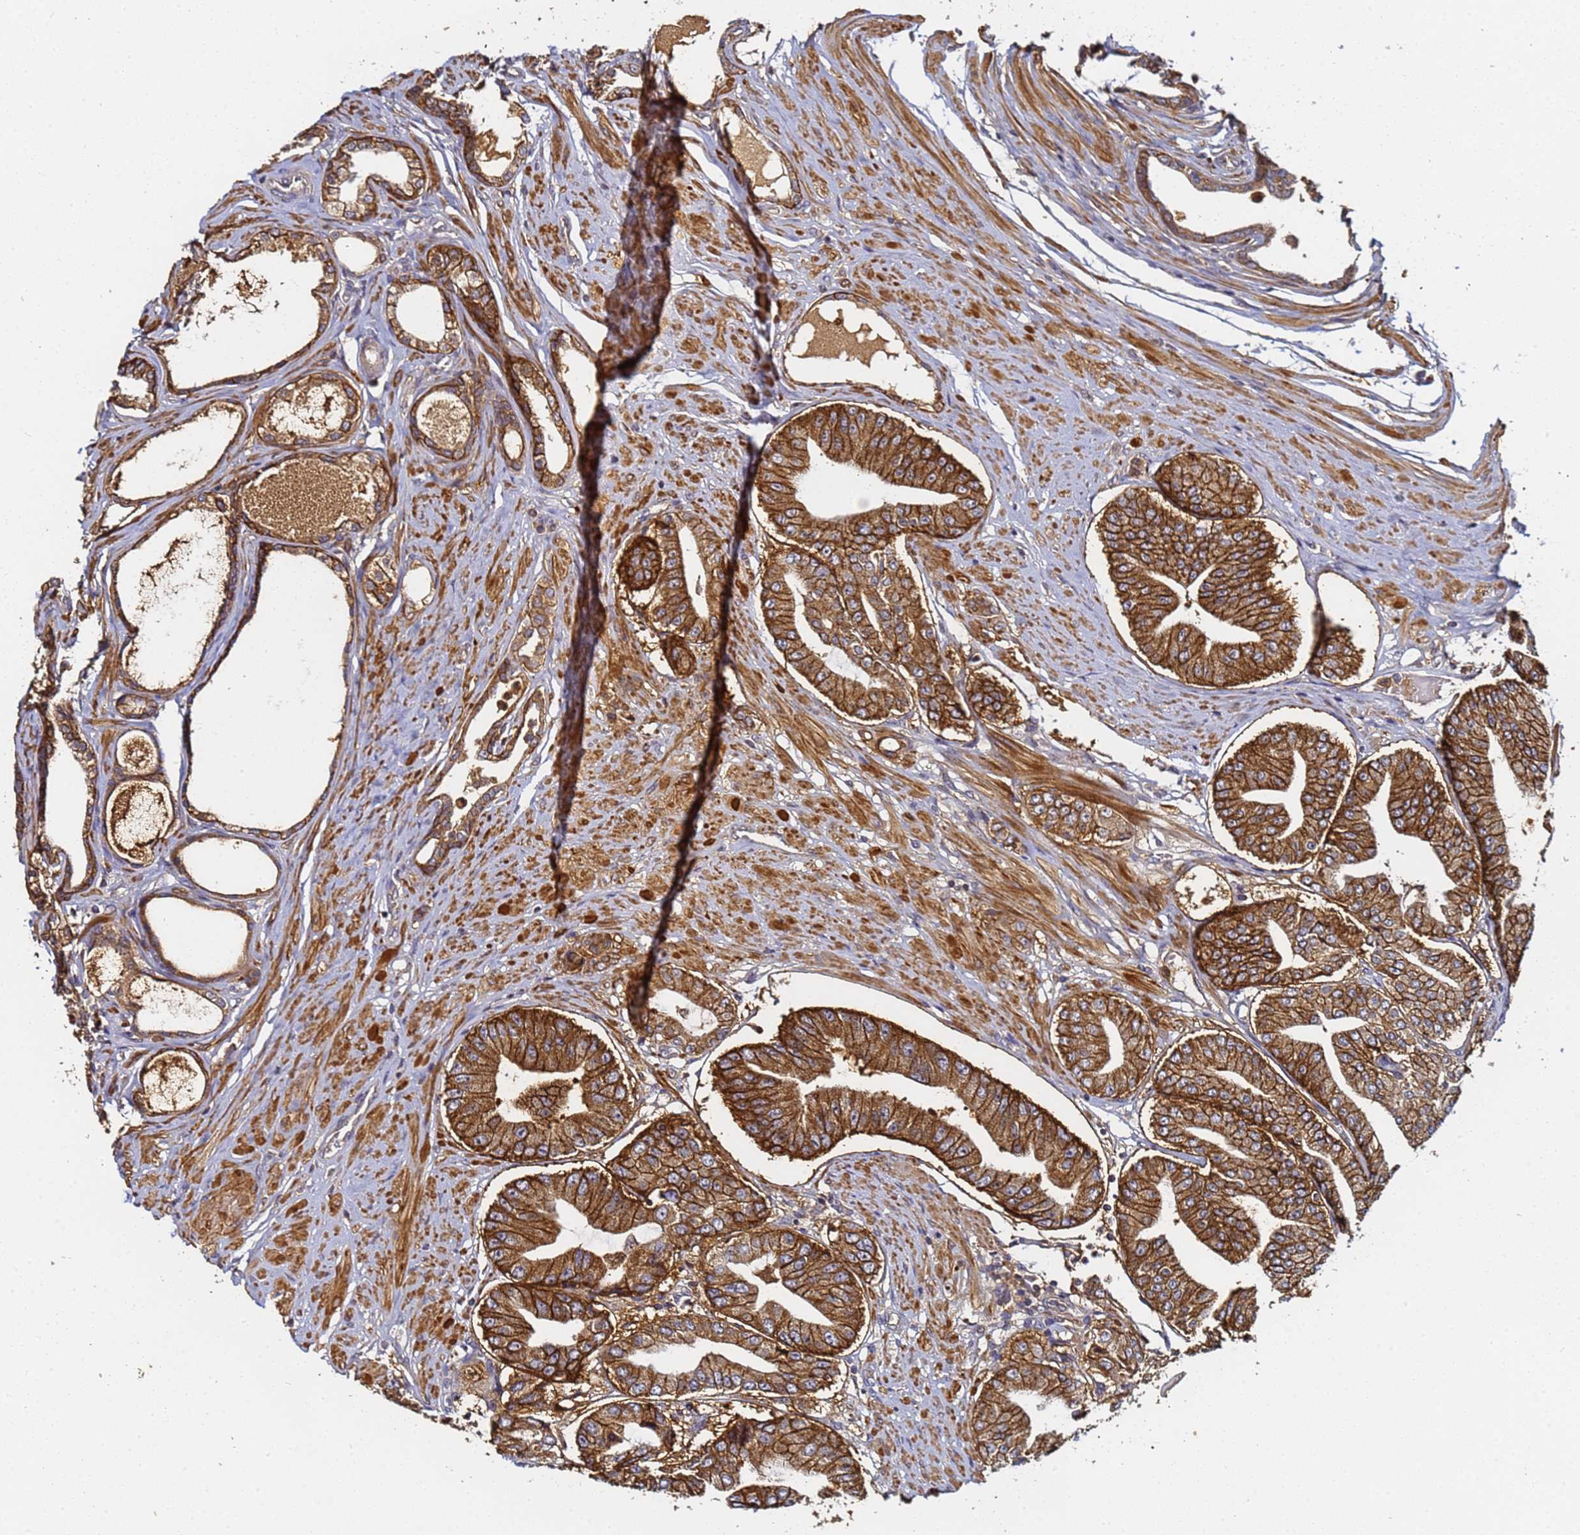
{"staining": {"intensity": "strong", "quantity": ">75%", "location": "cytoplasmic/membranous"}, "tissue": "prostate cancer", "cell_type": "Tumor cells", "image_type": "cancer", "snomed": [{"axis": "morphology", "description": "Adenocarcinoma, High grade"}, {"axis": "topography", "description": "Prostate"}], "caption": "Immunohistochemical staining of human prostate cancer reveals high levels of strong cytoplasmic/membranous positivity in about >75% of tumor cells.", "gene": "LRRC69", "patient": {"sex": "male", "age": 63}}